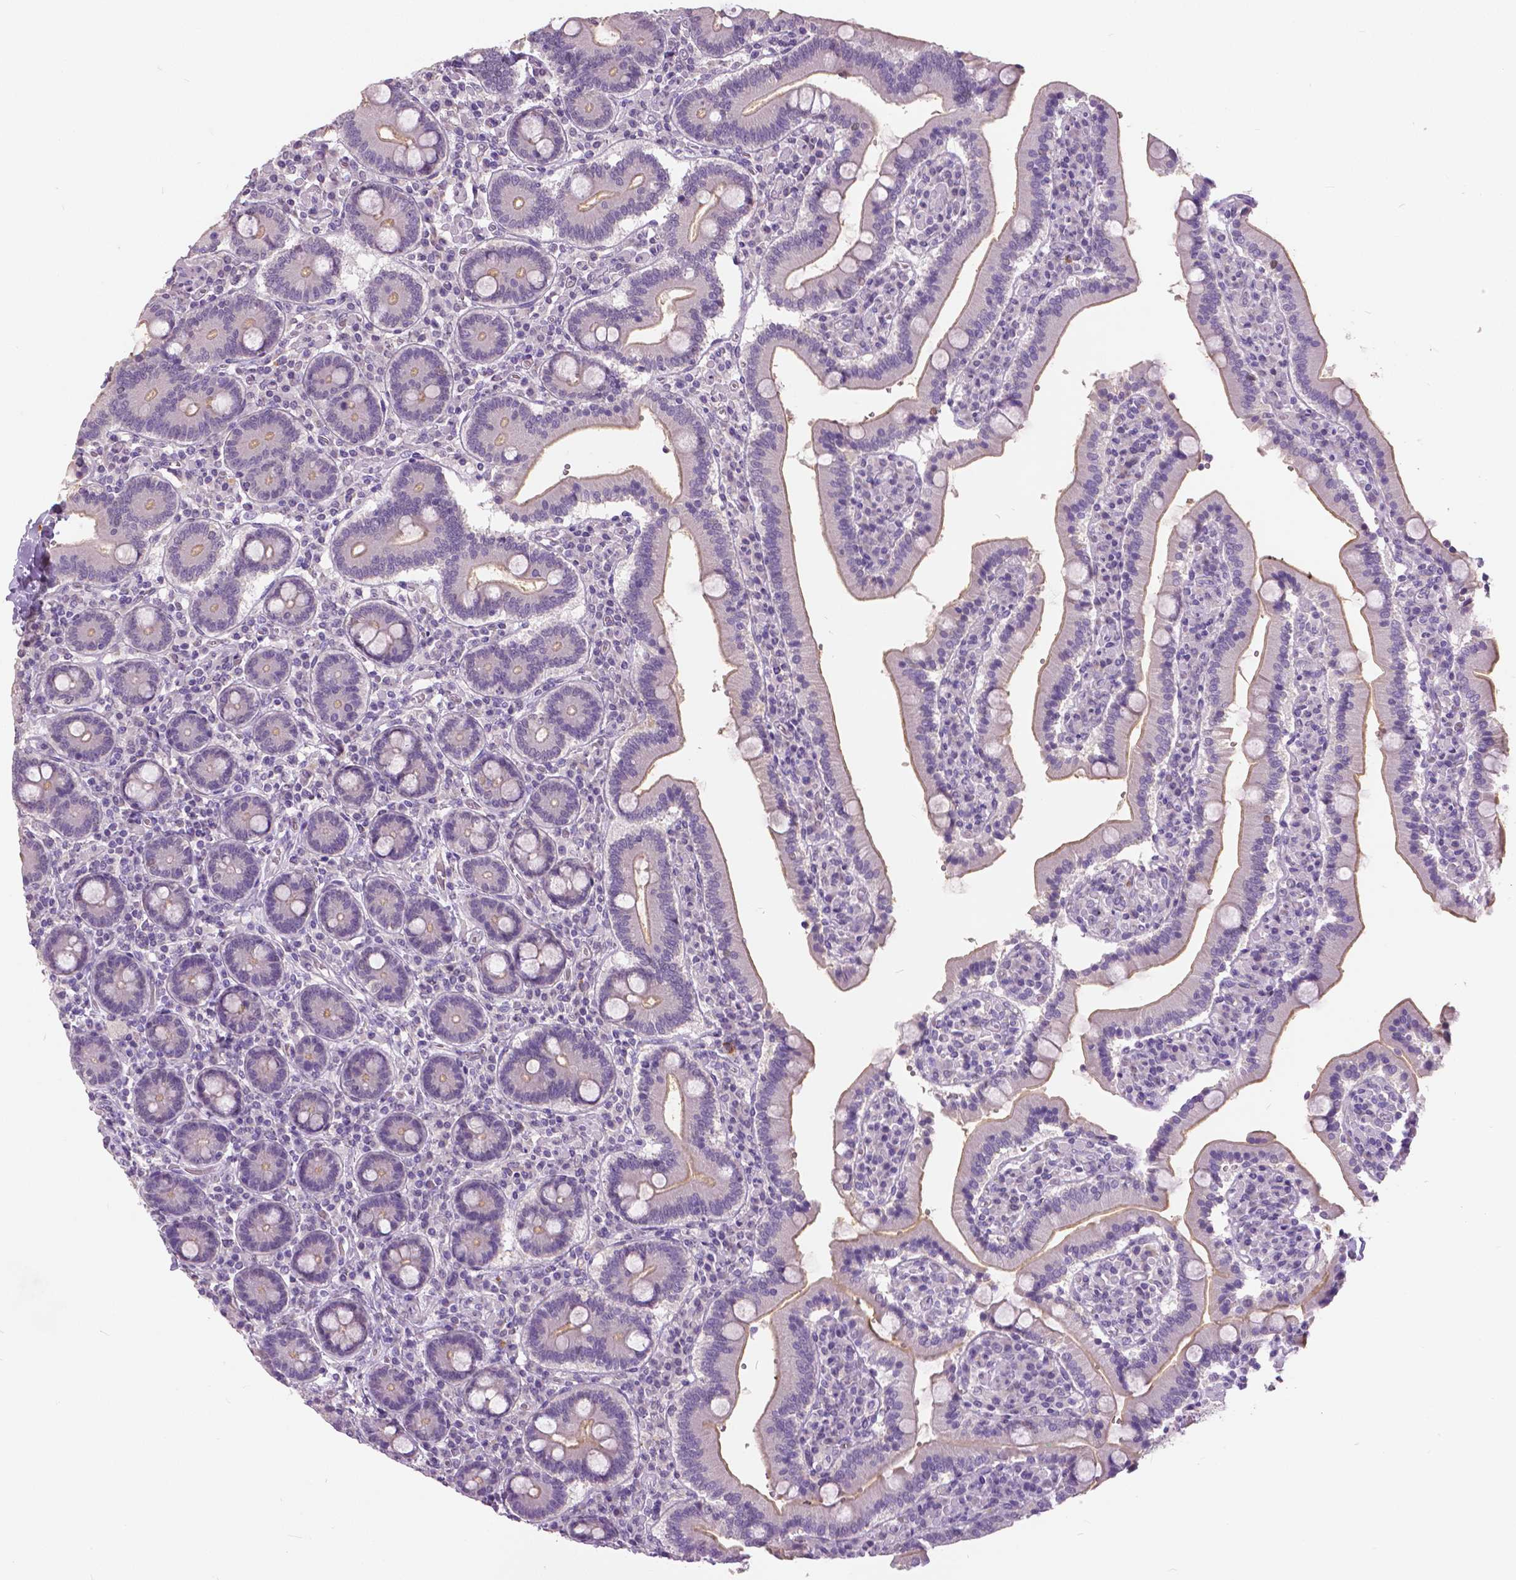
{"staining": {"intensity": "moderate", "quantity": "25%-75%", "location": "cytoplasmic/membranous"}, "tissue": "duodenum", "cell_type": "Glandular cells", "image_type": "normal", "snomed": [{"axis": "morphology", "description": "Normal tissue, NOS"}, {"axis": "topography", "description": "Duodenum"}], "caption": "Immunohistochemistry (IHC) micrograph of unremarkable duodenum: human duodenum stained using IHC shows medium levels of moderate protein expression localized specifically in the cytoplasmic/membranous of glandular cells, appearing as a cytoplasmic/membranous brown color.", "gene": "FOXA1", "patient": {"sex": "female", "age": 62}}